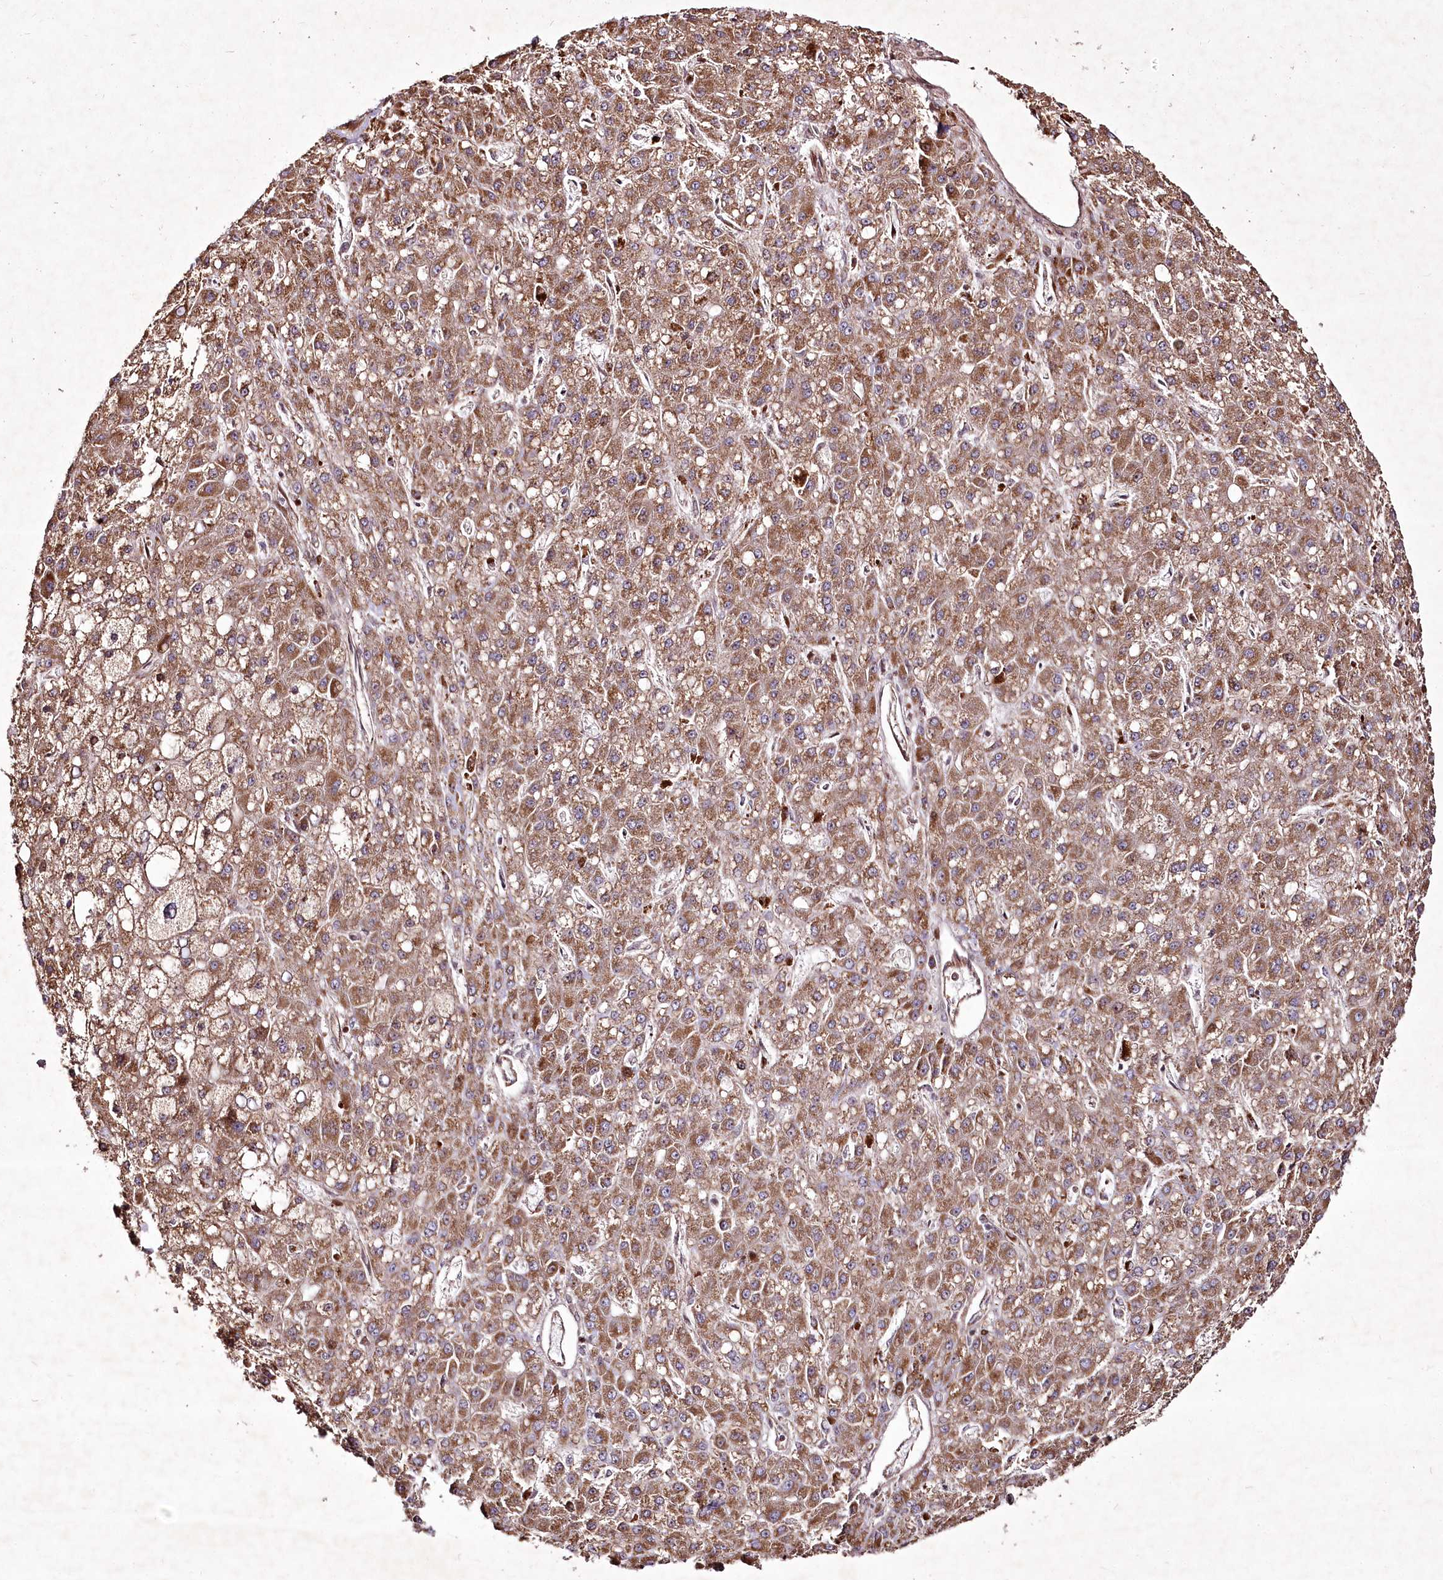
{"staining": {"intensity": "moderate", "quantity": ">75%", "location": "cytoplasmic/membranous"}, "tissue": "liver cancer", "cell_type": "Tumor cells", "image_type": "cancer", "snomed": [{"axis": "morphology", "description": "Carcinoma, Hepatocellular, NOS"}, {"axis": "topography", "description": "Liver"}], "caption": "A high-resolution histopathology image shows immunohistochemistry (IHC) staining of liver cancer (hepatocellular carcinoma), which demonstrates moderate cytoplasmic/membranous positivity in approximately >75% of tumor cells.", "gene": "PSTK", "patient": {"sex": "male", "age": 67}}